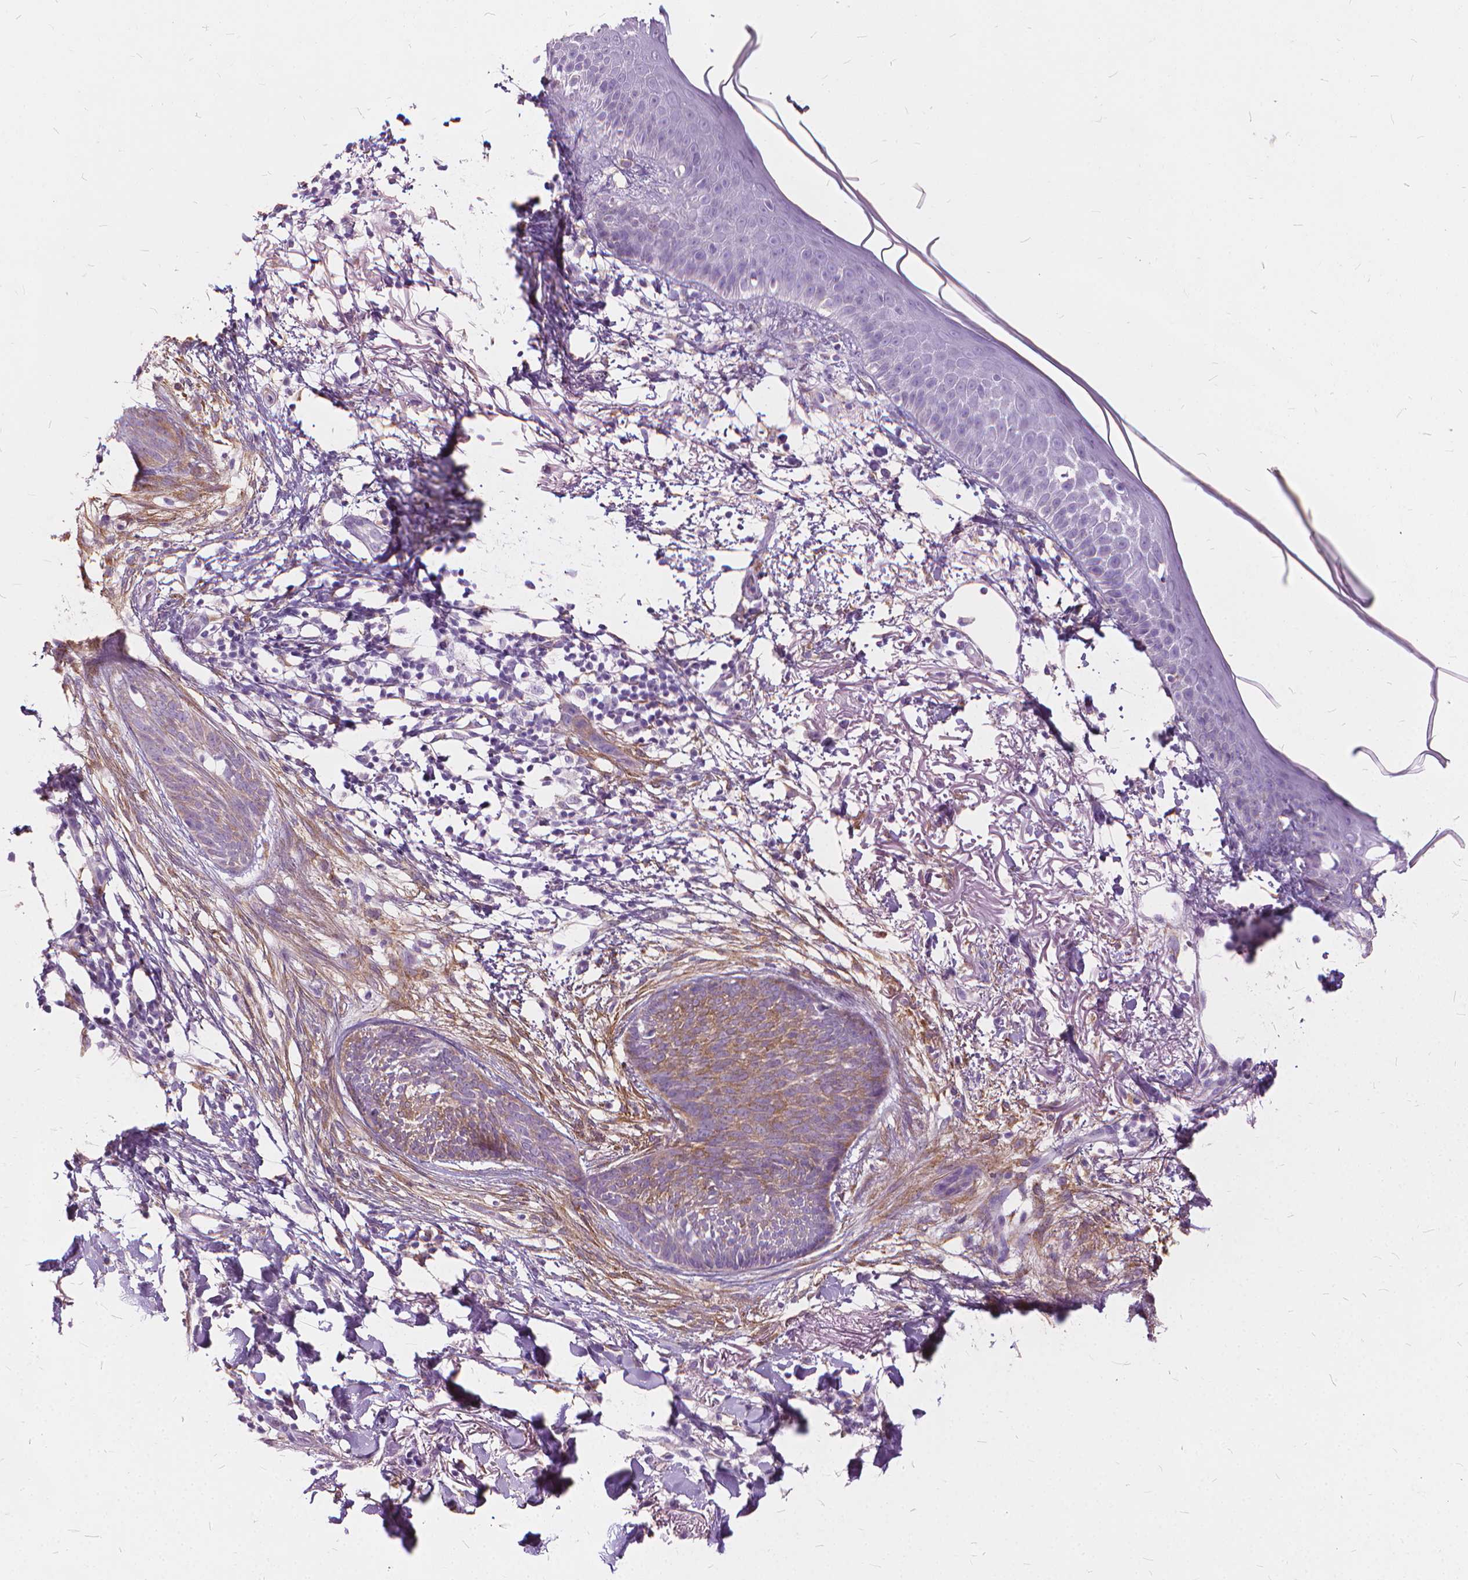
{"staining": {"intensity": "weak", "quantity": "25%-75%", "location": "cytoplasmic/membranous"}, "tissue": "skin cancer", "cell_type": "Tumor cells", "image_type": "cancer", "snomed": [{"axis": "morphology", "description": "Normal tissue, NOS"}, {"axis": "morphology", "description": "Basal cell carcinoma"}, {"axis": "topography", "description": "Skin"}], "caption": "Basal cell carcinoma (skin) tissue demonstrates weak cytoplasmic/membranous expression in approximately 25%-75% of tumor cells, visualized by immunohistochemistry. (Stains: DAB in brown, nuclei in blue, Microscopy: brightfield microscopy at high magnification).", "gene": "DNM1", "patient": {"sex": "male", "age": 84}}